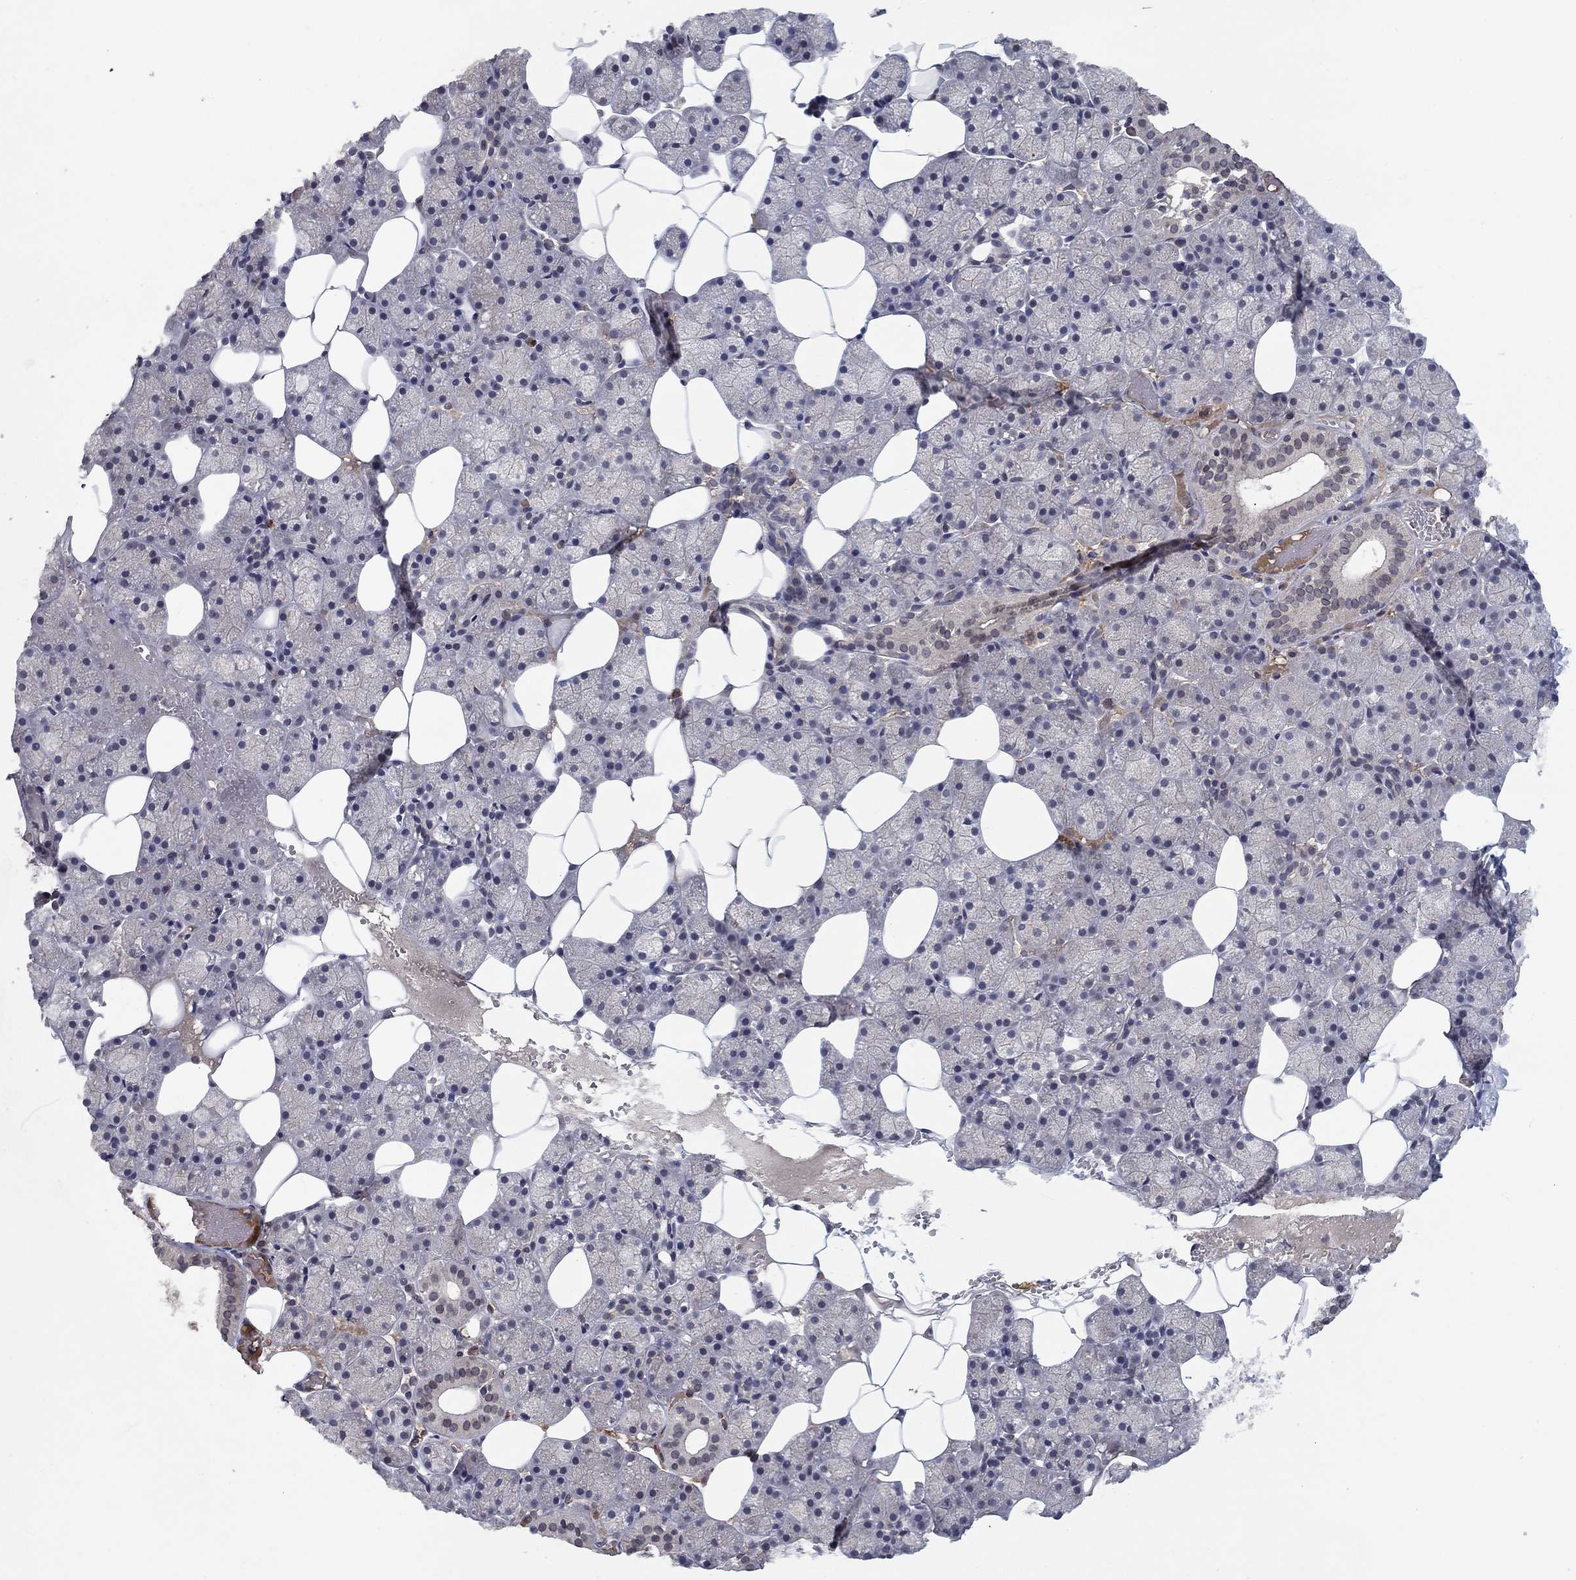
{"staining": {"intensity": "negative", "quantity": "none", "location": "none"}, "tissue": "salivary gland", "cell_type": "Glandular cells", "image_type": "normal", "snomed": [{"axis": "morphology", "description": "Normal tissue, NOS"}, {"axis": "topography", "description": "Salivary gland"}], "caption": "Immunohistochemical staining of normal salivary gland displays no significant positivity in glandular cells.", "gene": "CETN3", "patient": {"sex": "male", "age": 38}}